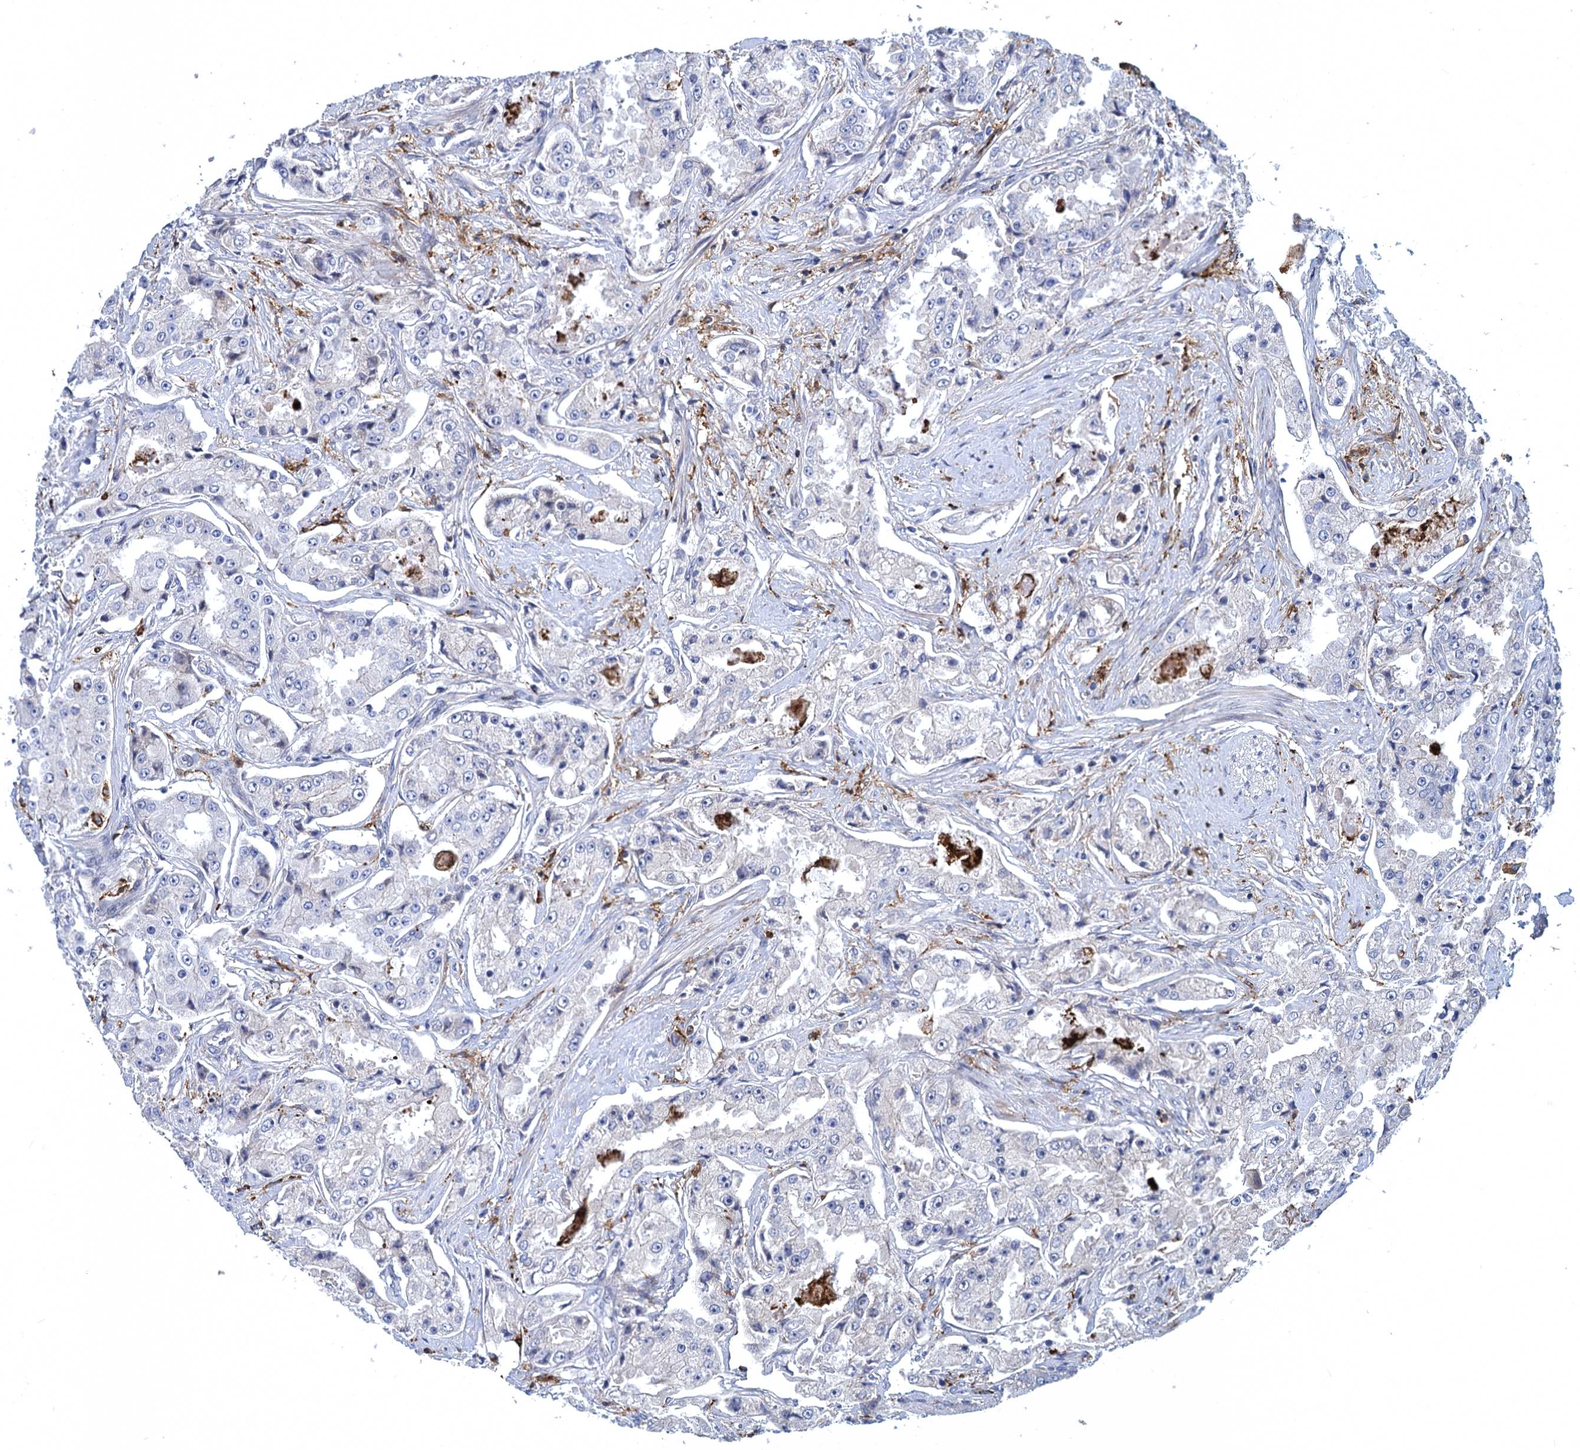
{"staining": {"intensity": "negative", "quantity": "none", "location": "none"}, "tissue": "prostate cancer", "cell_type": "Tumor cells", "image_type": "cancer", "snomed": [{"axis": "morphology", "description": "Adenocarcinoma, High grade"}, {"axis": "topography", "description": "Prostate"}], "caption": "An IHC micrograph of prostate cancer is shown. There is no staining in tumor cells of prostate cancer.", "gene": "DNHD1", "patient": {"sex": "male", "age": 73}}